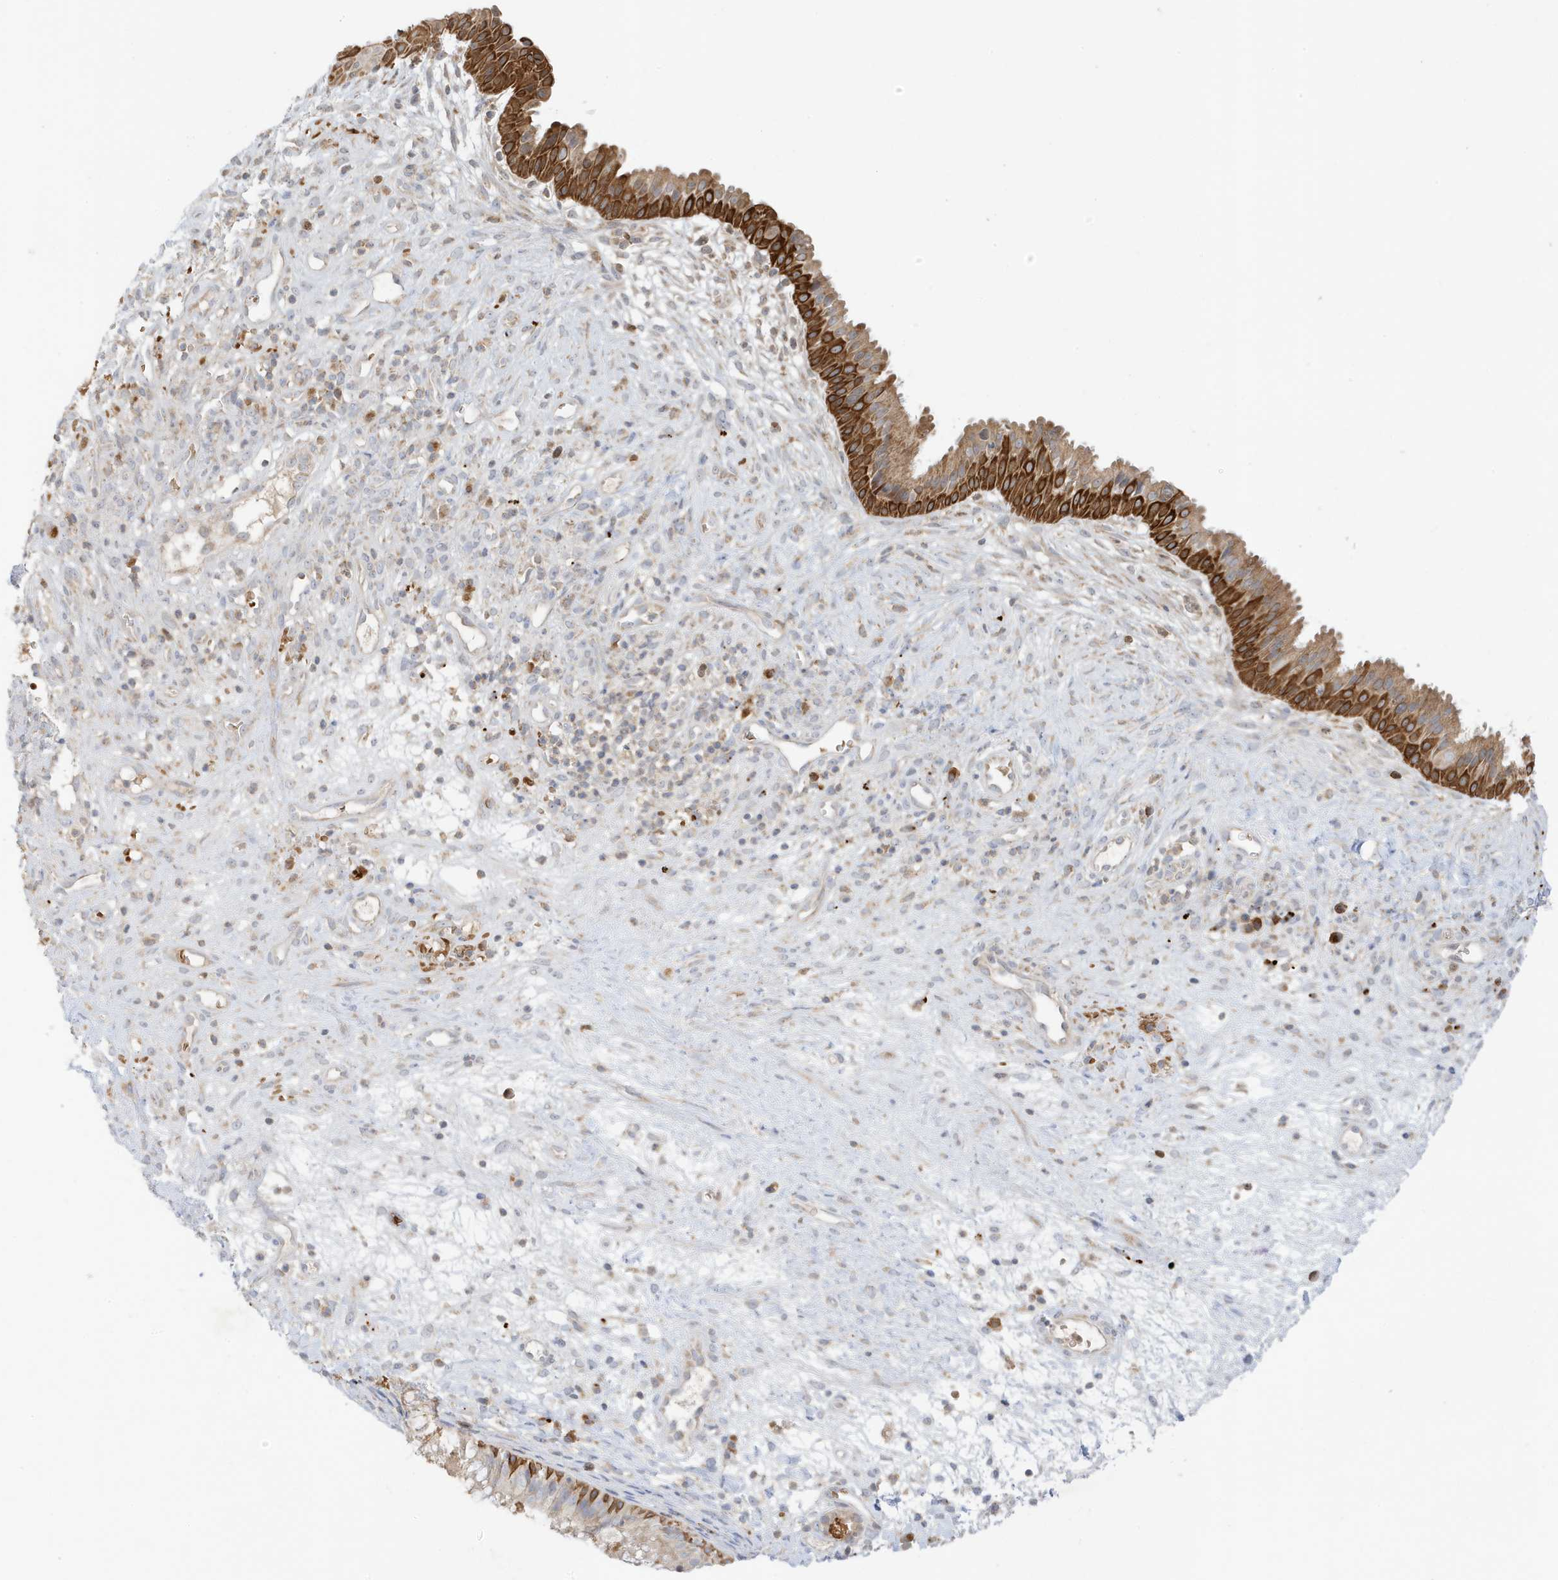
{"staining": {"intensity": "strong", "quantity": ">75%", "location": "cytoplasmic/membranous"}, "tissue": "nasopharynx", "cell_type": "Respiratory epithelial cells", "image_type": "normal", "snomed": [{"axis": "morphology", "description": "Normal tissue, NOS"}, {"axis": "topography", "description": "Nasopharynx"}], "caption": "High-magnification brightfield microscopy of unremarkable nasopharynx stained with DAB (3,3'-diaminobenzidine) (brown) and counterstained with hematoxylin (blue). respiratory epithelial cells exhibit strong cytoplasmic/membranous expression is appreciated in about>75% of cells.", "gene": "NPPC", "patient": {"sex": "male", "age": 22}}